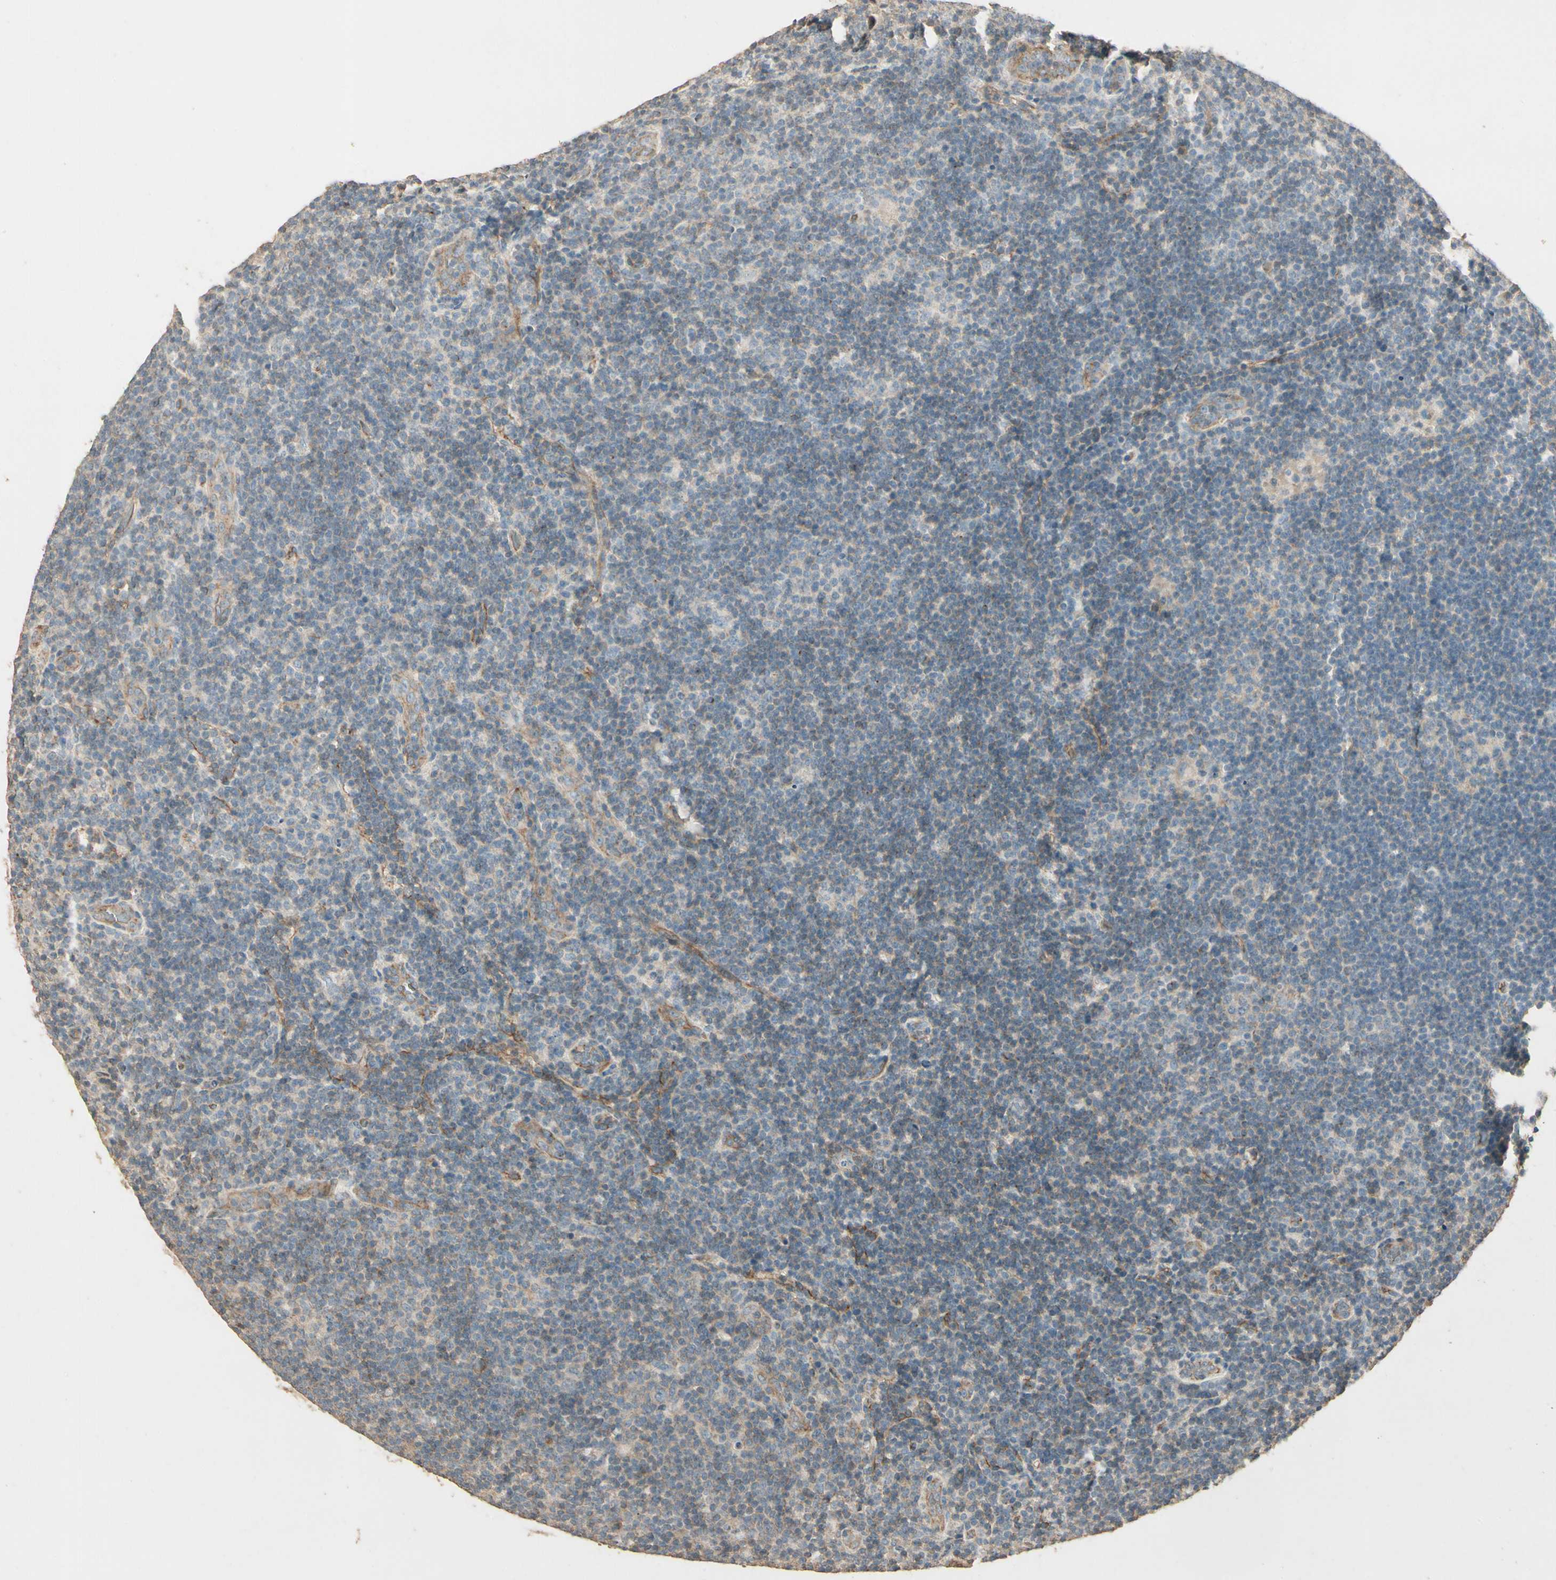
{"staining": {"intensity": "negative", "quantity": "none", "location": "none"}, "tissue": "lymphoma", "cell_type": "Tumor cells", "image_type": "cancer", "snomed": [{"axis": "morphology", "description": "Hodgkin's disease, NOS"}, {"axis": "topography", "description": "Lymph node"}], "caption": "Immunohistochemical staining of human Hodgkin's disease reveals no significant positivity in tumor cells. (DAB immunohistochemistry, high magnification).", "gene": "RNF180", "patient": {"sex": "female", "age": 57}}